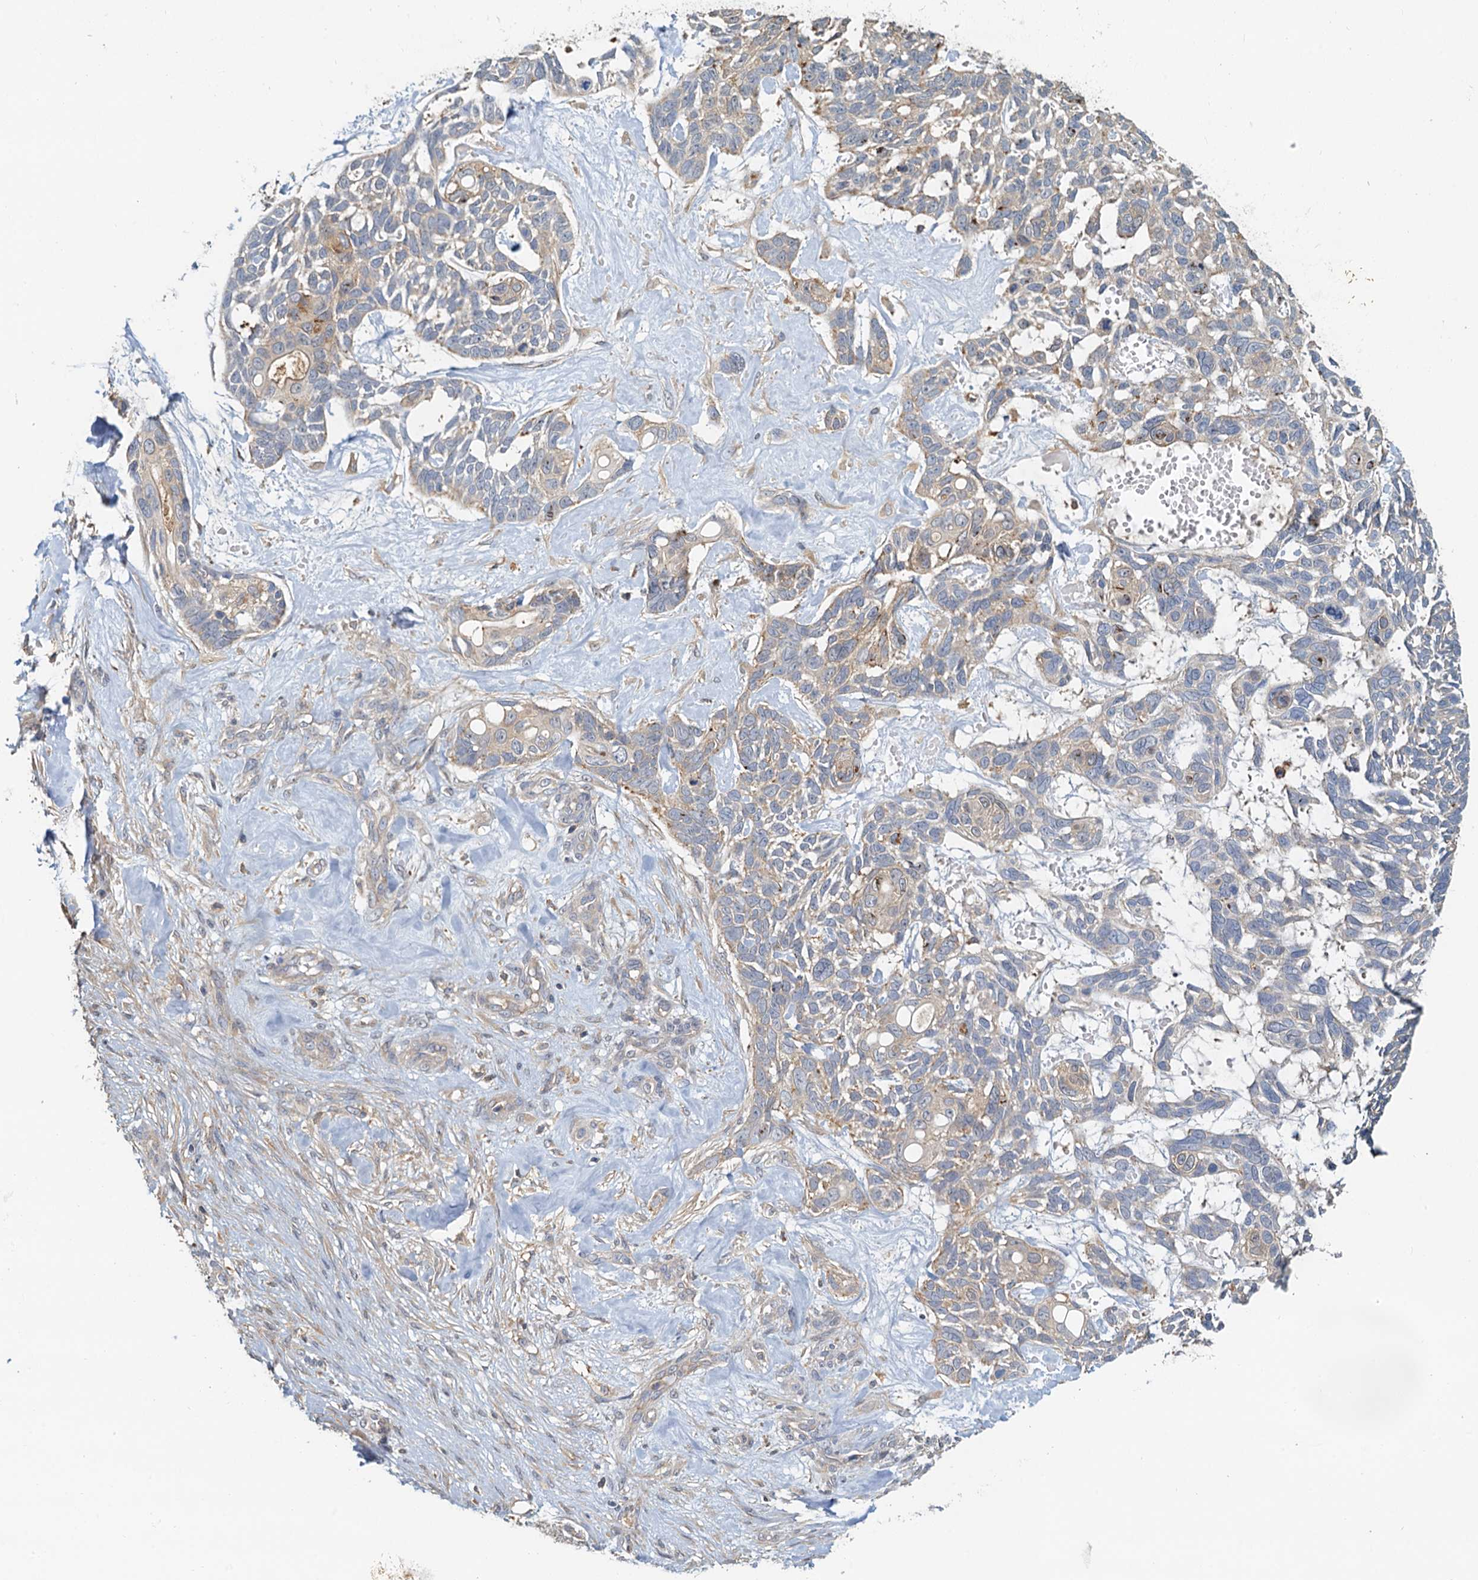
{"staining": {"intensity": "weak", "quantity": "<25%", "location": "cytoplasmic/membranous"}, "tissue": "skin cancer", "cell_type": "Tumor cells", "image_type": "cancer", "snomed": [{"axis": "morphology", "description": "Basal cell carcinoma"}, {"axis": "topography", "description": "Skin"}], "caption": "This is a micrograph of IHC staining of skin cancer, which shows no expression in tumor cells. Brightfield microscopy of IHC stained with DAB (brown) and hematoxylin (blue), captured at high magnification.", "gene": "TOLLIP", "patient": {"sex": "male", "age": 88}}